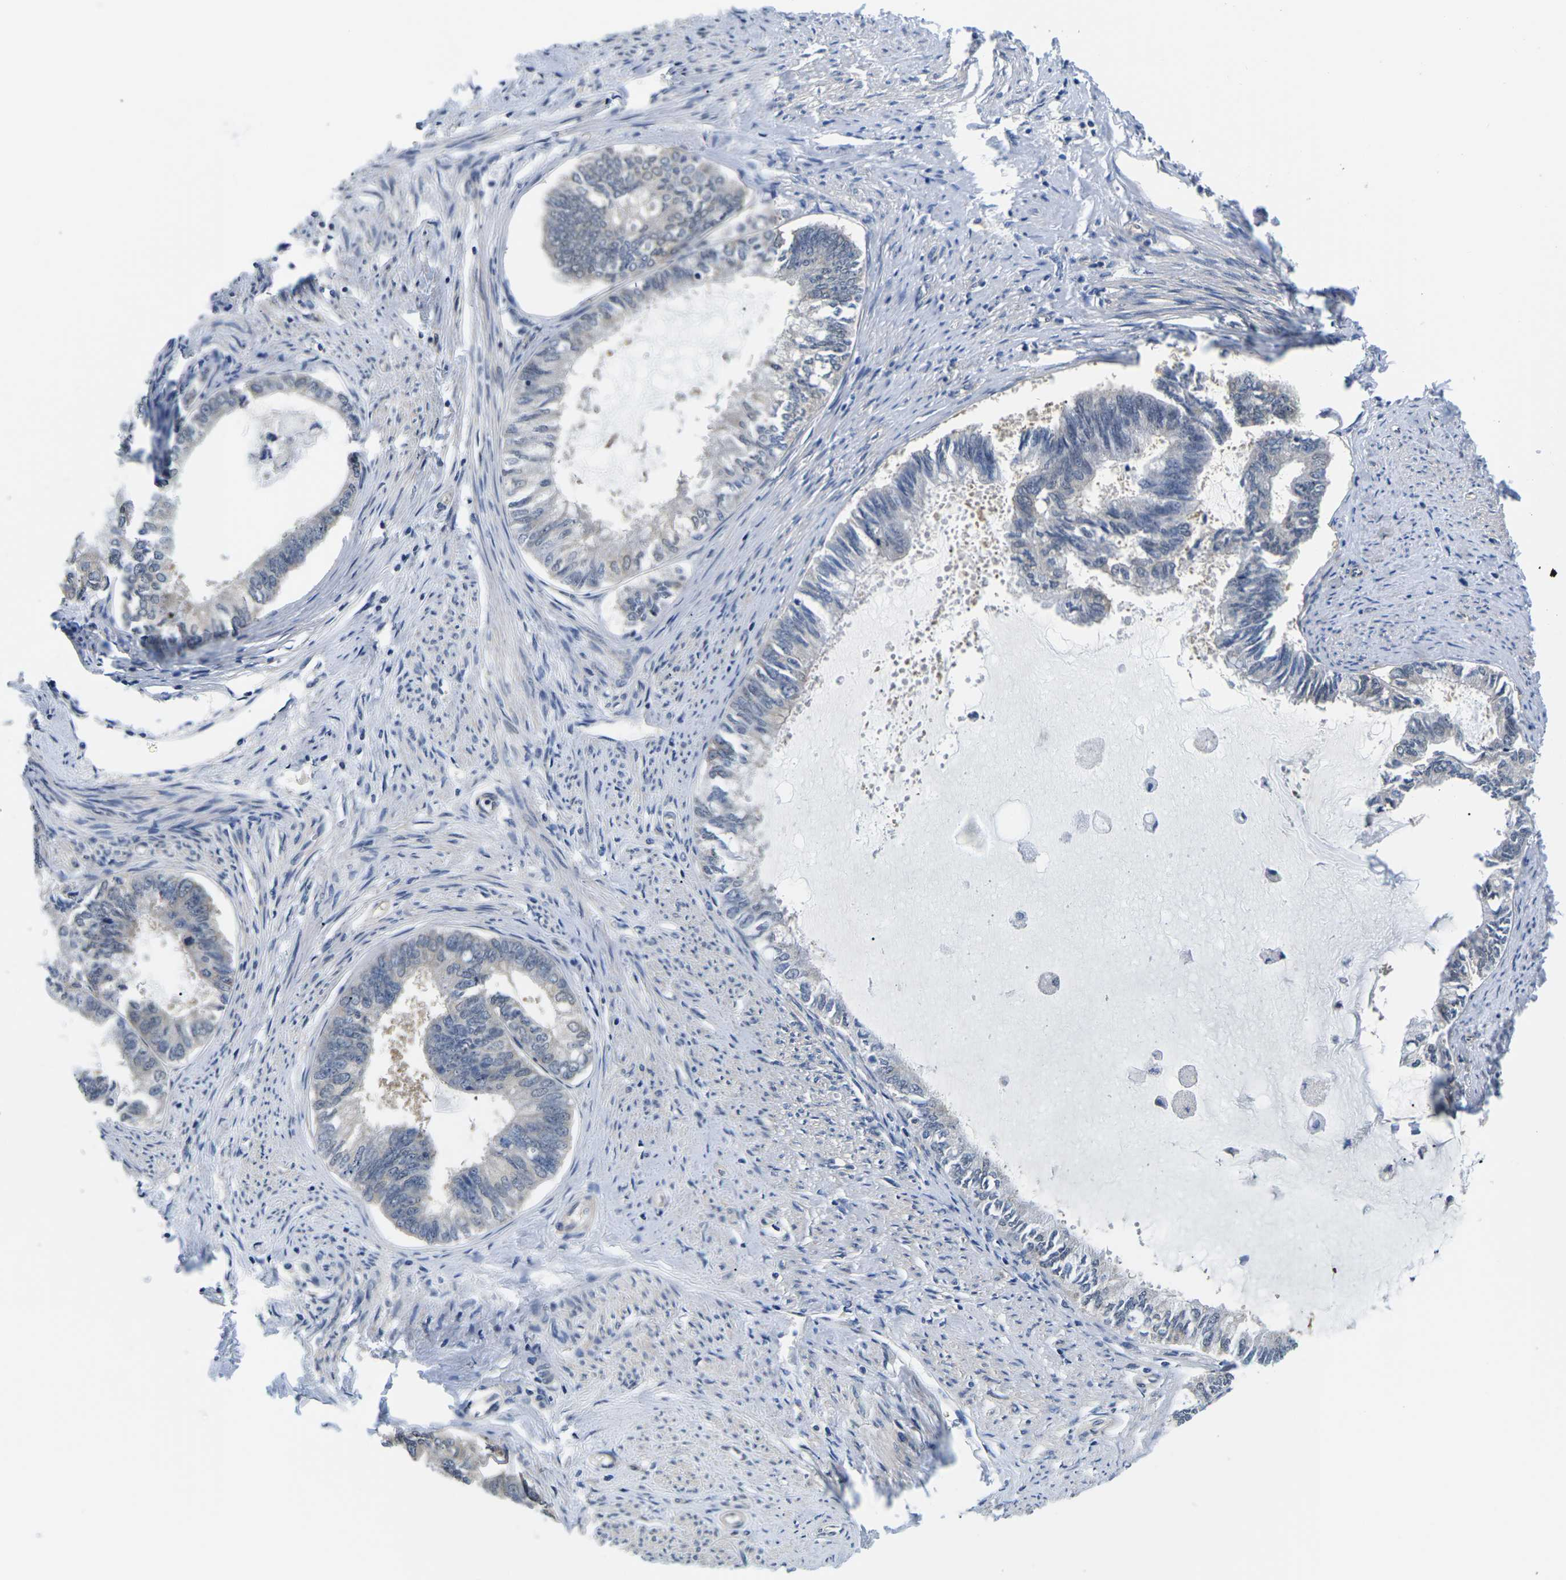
{"staining": {"intensity": "negative", "quantity": "none", "location": "none"}, "tissue": "endometrial cancer", "cell_type": "Tumor cells", "image_type": "cancer", "snomed": [{"axis": "morphology", "description": "Adenocarcinoma, NOS"}, {"axis": "topography", "description": "Endometrium"}], "caption": "IHC micrograph of neoplastic tissue: adenocarcinoma (endometrial) stained with DAB exhibits no significant protein positivity in tumor cells. The staining was performed using DAB to visualize the protein expression in brown, while the nuclei were stained in blue with hematoxylin (Magnification: 20x).", "gene": "GSK3B", "patient": {"sex": "female", "age": 86}}